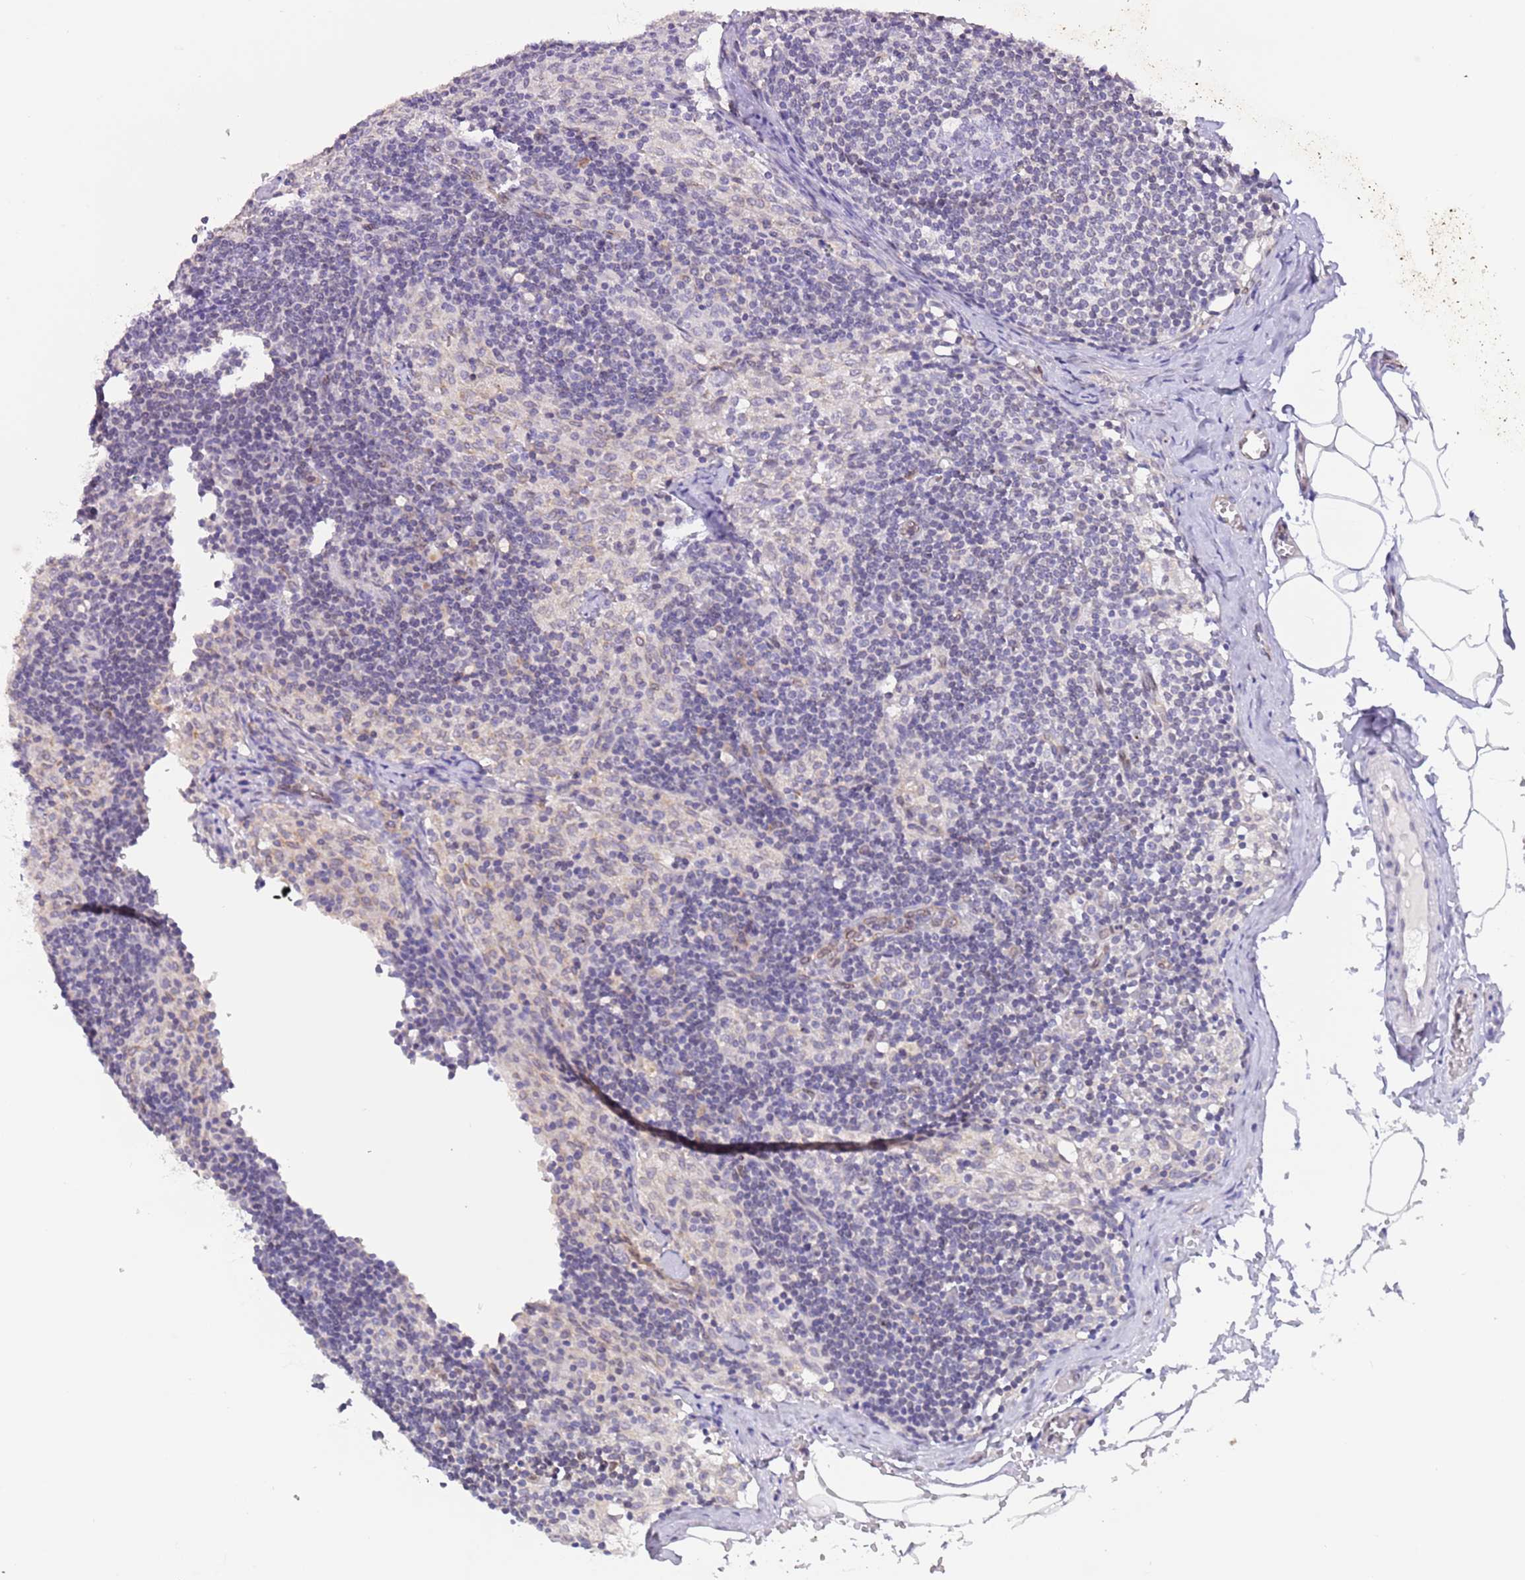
{"staining": {"intensity": "negative", "quantity": "none", "location": "none"}, "tissue": "lymph node", "cell_type": "Germinal center cells", "image_type": "normal", "snomed": [{"axis": "morphology", "description": "Normal tissue, NOS"}, {"axis": "topography", "description": "Lymph node"}], "caption": "Immunohistochemistry (IHC) of benign lymph node reveals no expression in germinal center cells. Nuclei are stained in blue.", "gene": "EBPL", "patient": {"sex": "female", "age": 42}}